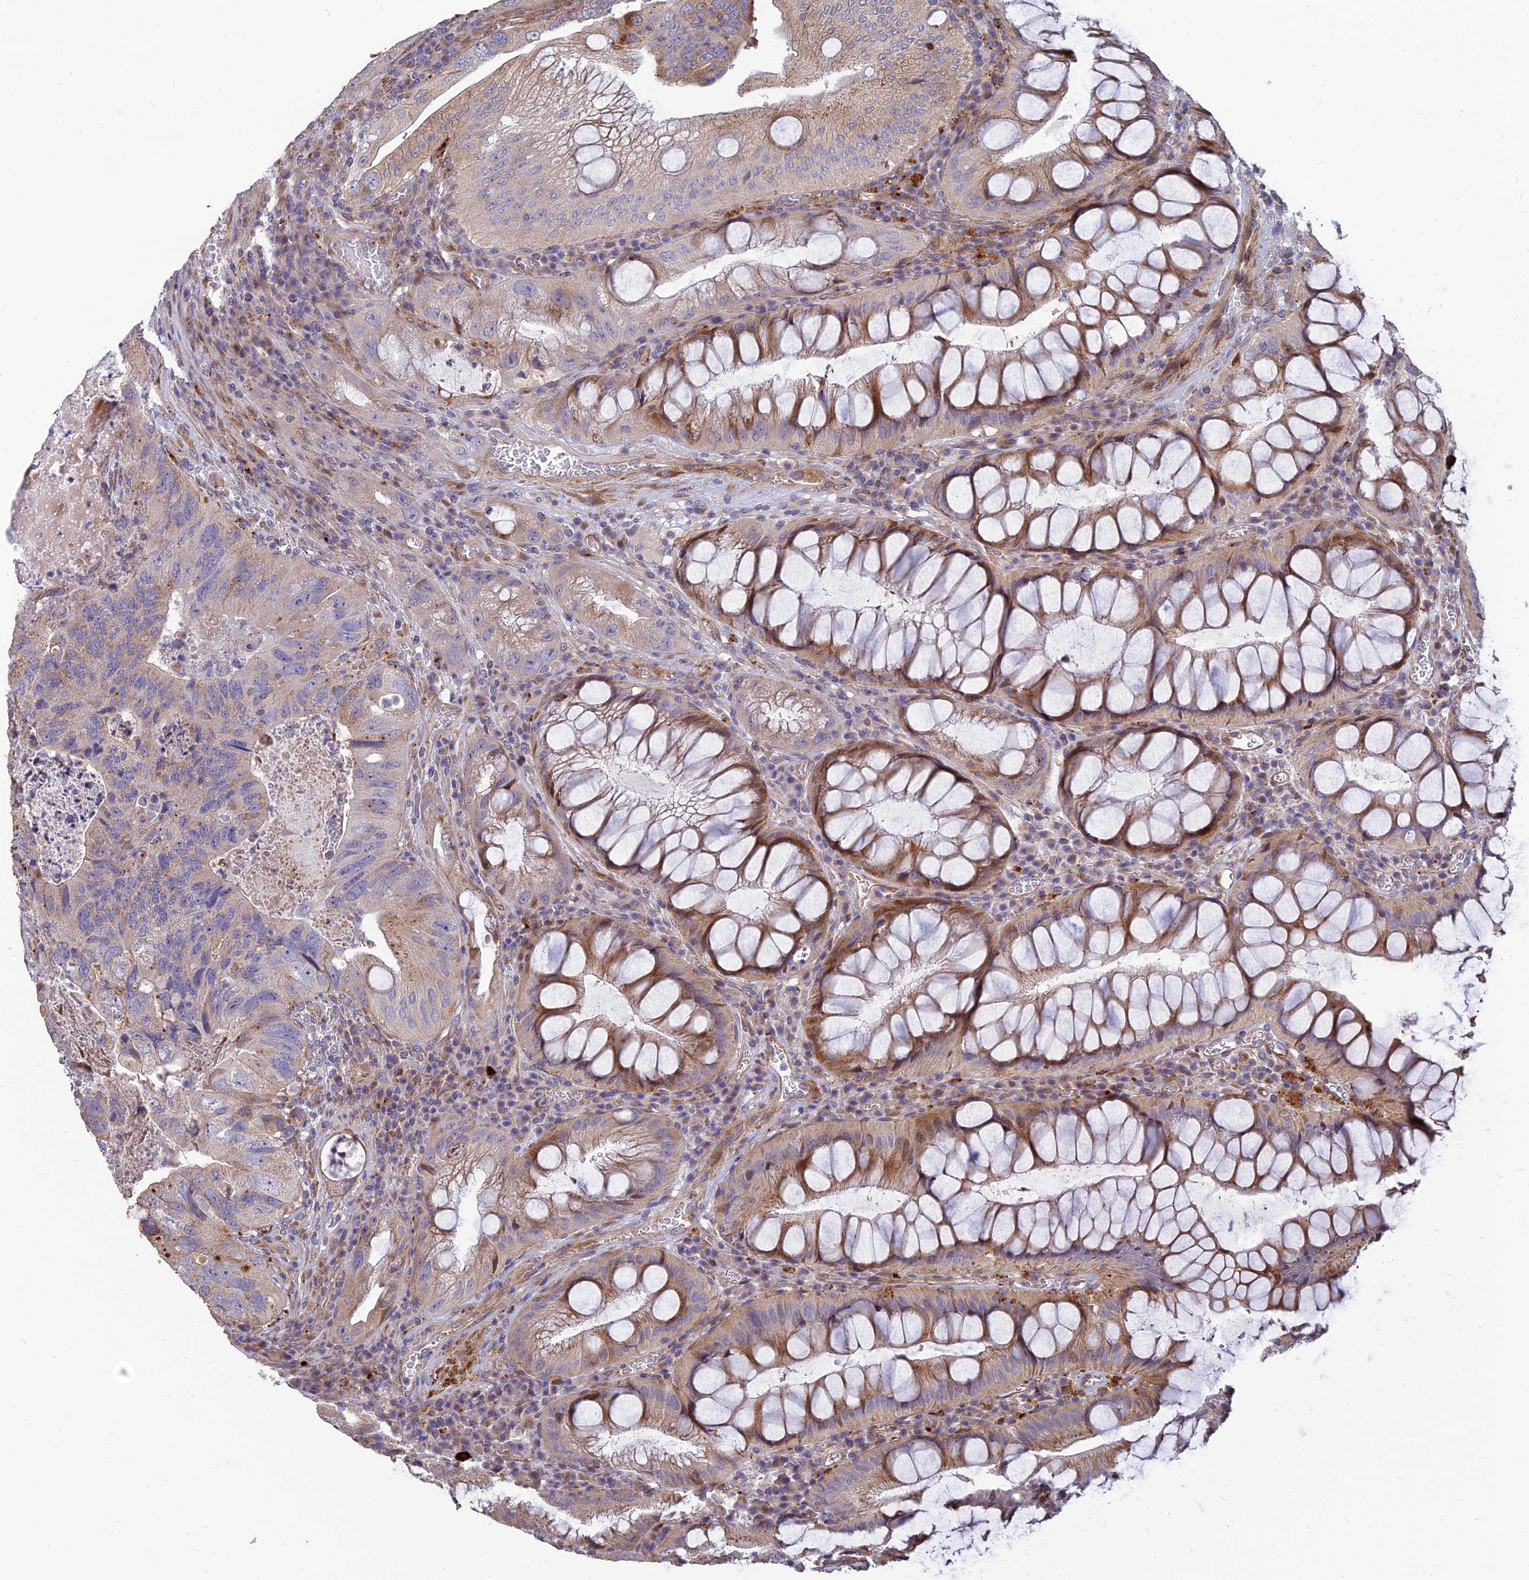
{"staining": {"intensity": "weak", "quantity": "<25%", "location": "cytoplasmic/membranous"}, "tissue": "colorectal cancer", "cell_type": "Tumor cells", "image_type": "cancer", "snomed": [{"axis": "morphology", "description": "Adenocarcinoma, NOS"}, {"axis": "topography", "description": "Rectum"}], "caption": "Immunohistochemical staining of adenocarcinoma (colorectal) displays no significant staining in tumor cells.", "gene": "ST3GAL6", "patient": {"sex": "male", "age": 63}}